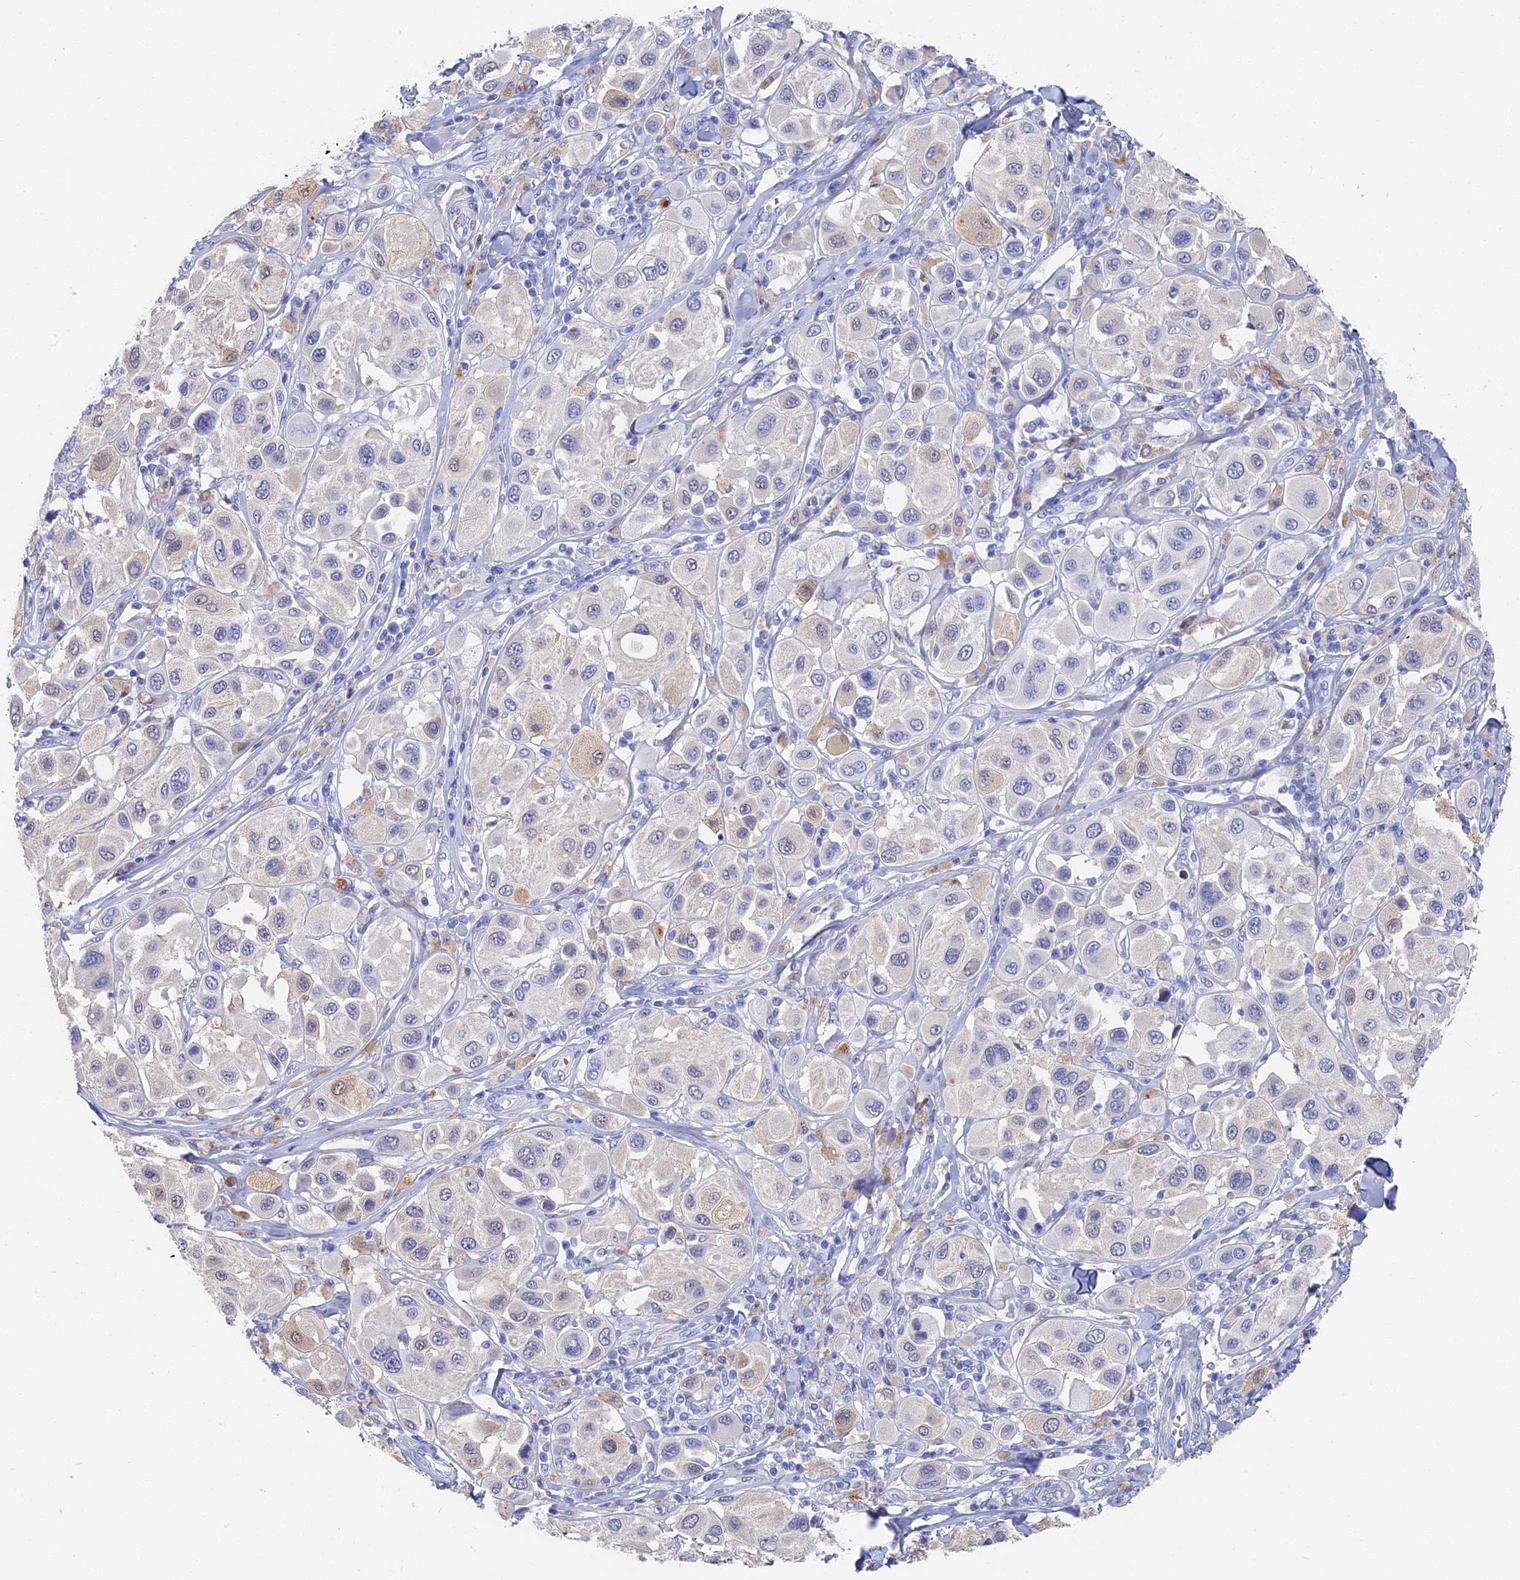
{"staining": {"intensity": "negative", "quantity": "none", "location": "none"}, "tissue": "melanoma", "cell_type": "Tumor cells", "image_type": "cancer", "snomed": [{"axis": "morphology", "description": "Malignant melanoma, Metastatic site"}, {"axis": "topography", "description": "Skin"}], "caption": "The photomicrograph reveals no staining of tumor cells in melanoma. (Stains: DAB (3,3'-diaminobenzidine) immunohistochemistry (IHC) with hematoxylin counter stain, Microscopy: brightfield microscopy at high magnification).", "gene": "VPS33B", "patient": {"sex": "male", "age": 41}}